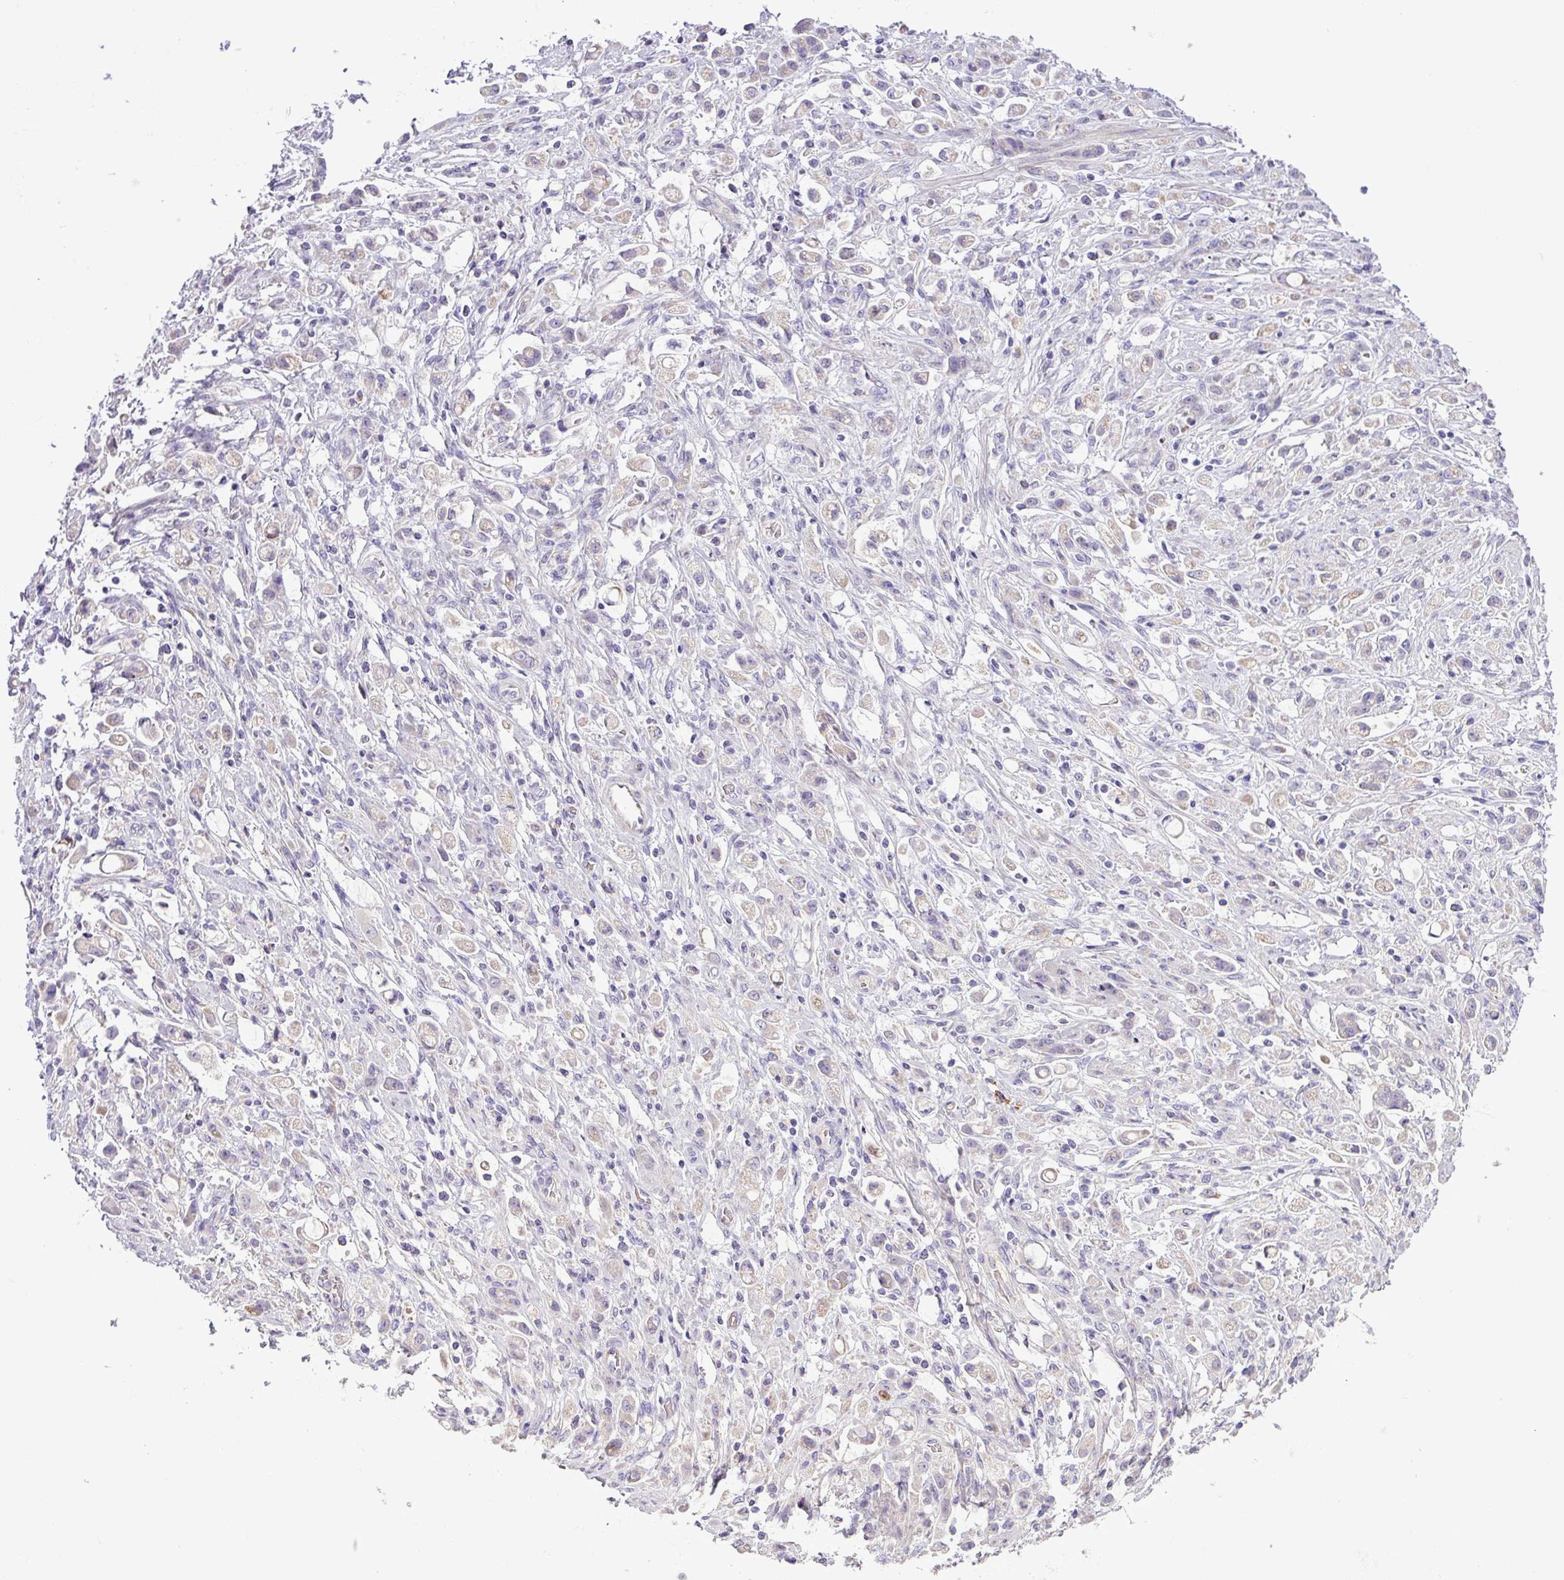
{"staining": {"intensity": "negative", "quantity": "none", "location": "none"}, "tissue": "stomach cancer", "cell_type": "Tumor cells", "image_type": "cancer", "snomed": [{"axis": "morphology", "description": "Adenocarcinoma, NOS"}, {"axis": "topography", "description": "Stomach"}], "caption": "Tumor cells show no significant protein staining in stomach cancer (adenocarcinoma).", "gene": "FAM183A", "patient": {"sex": "female", "age": 60}}